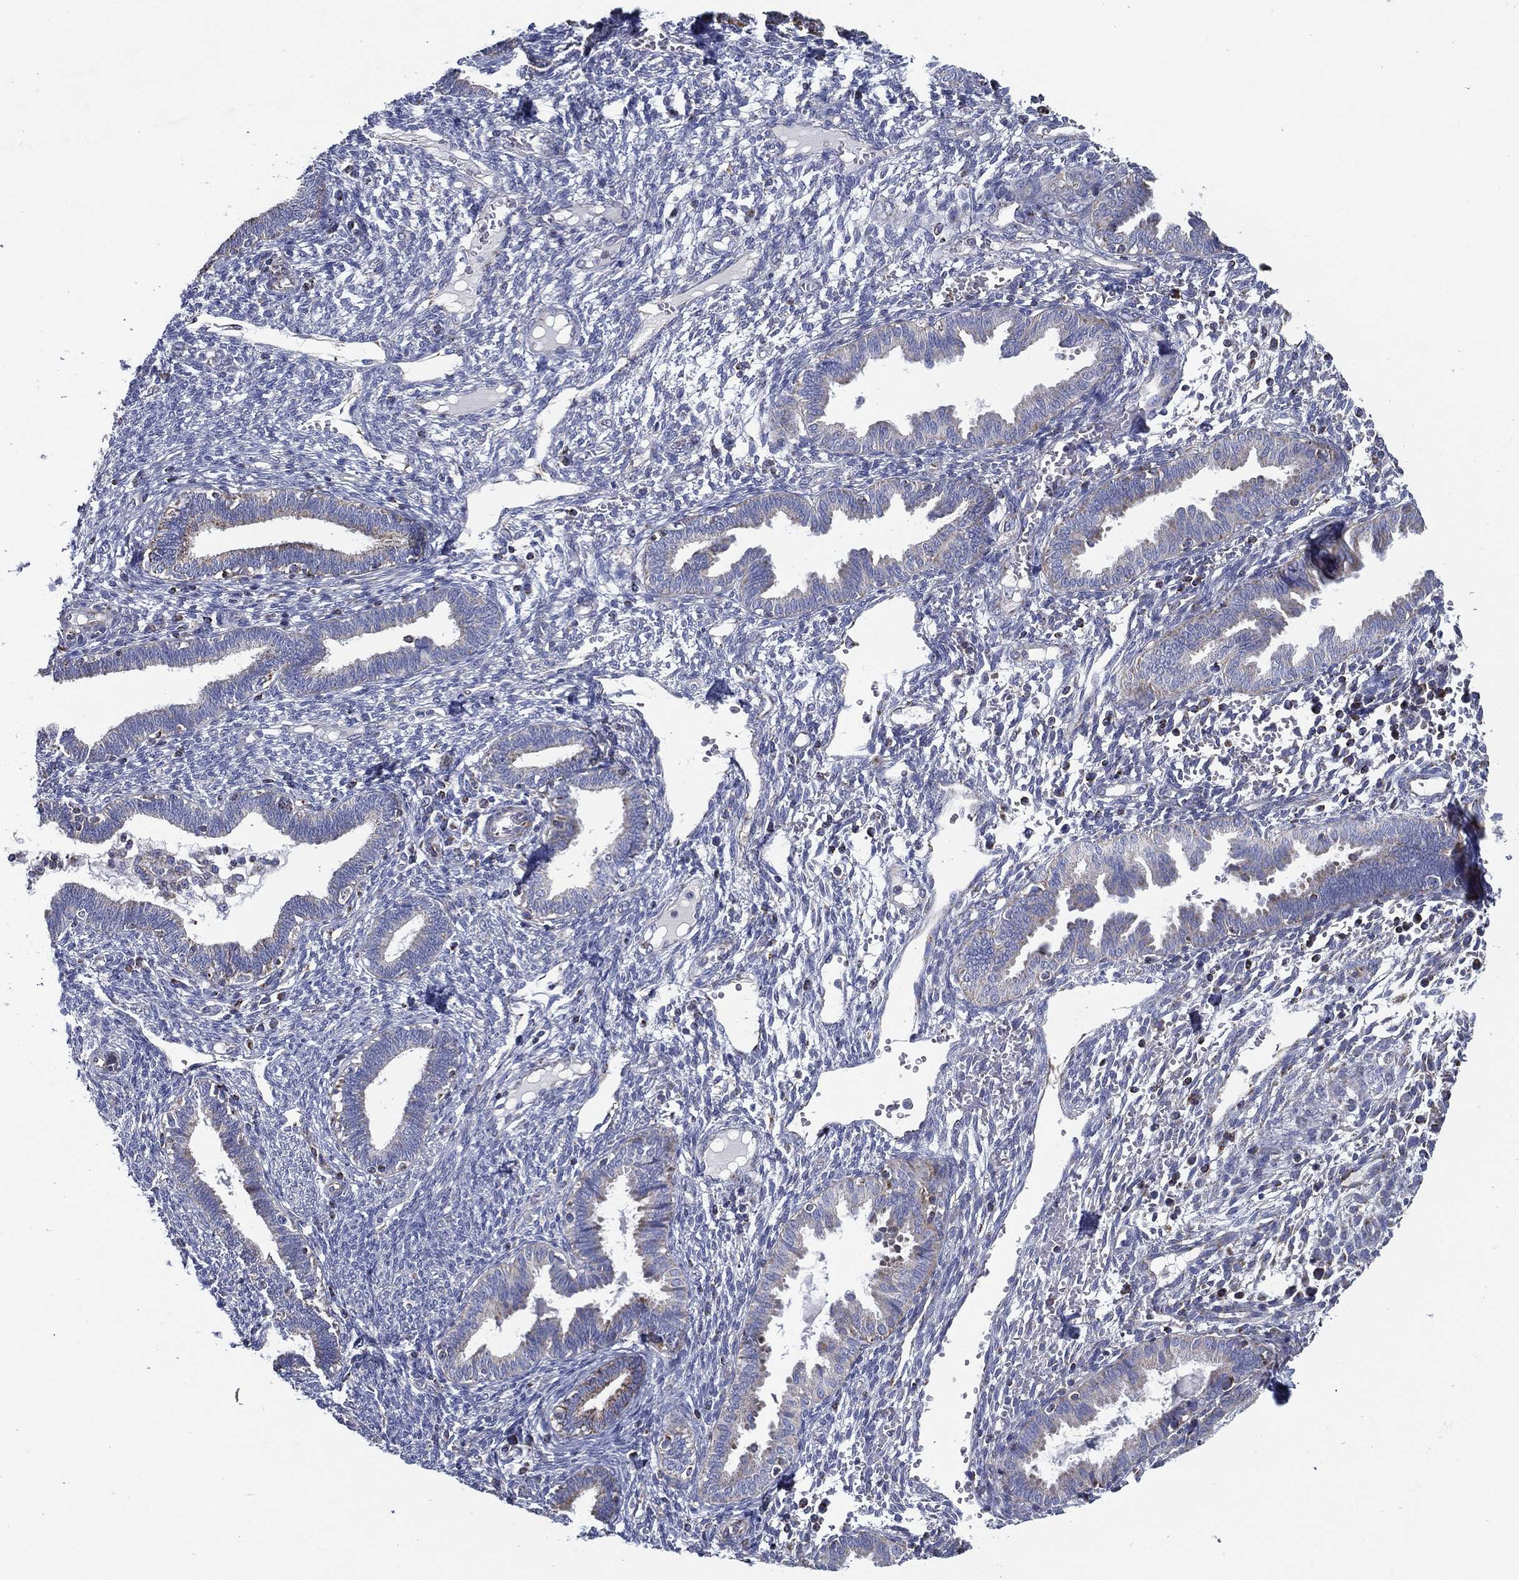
{"staining": {"intensity": "negative", "quantity": "none", "location": "none"}, "tissue": "endometrium", "cell_type": "Cells in endometrial stroma", "image_type": "normal", "snomed": [{"axis": "morphology", "description": "Normal tissue, NOS"}, {"axis": "topography", "description": "Endometrium"}], "caption": "Photomicrograph shows no significant protein expression in cells in endometrial stroma of benign endometrium. The staining was performed using DAB (3,3'-diaminobenzidine) to visualize the protein expression in brown, while the nuclei were stained in blue with hematoxylin (Magnification: 20x).", "gene": "SFXN1", "patient": {"sex": "female", "age": 42}}